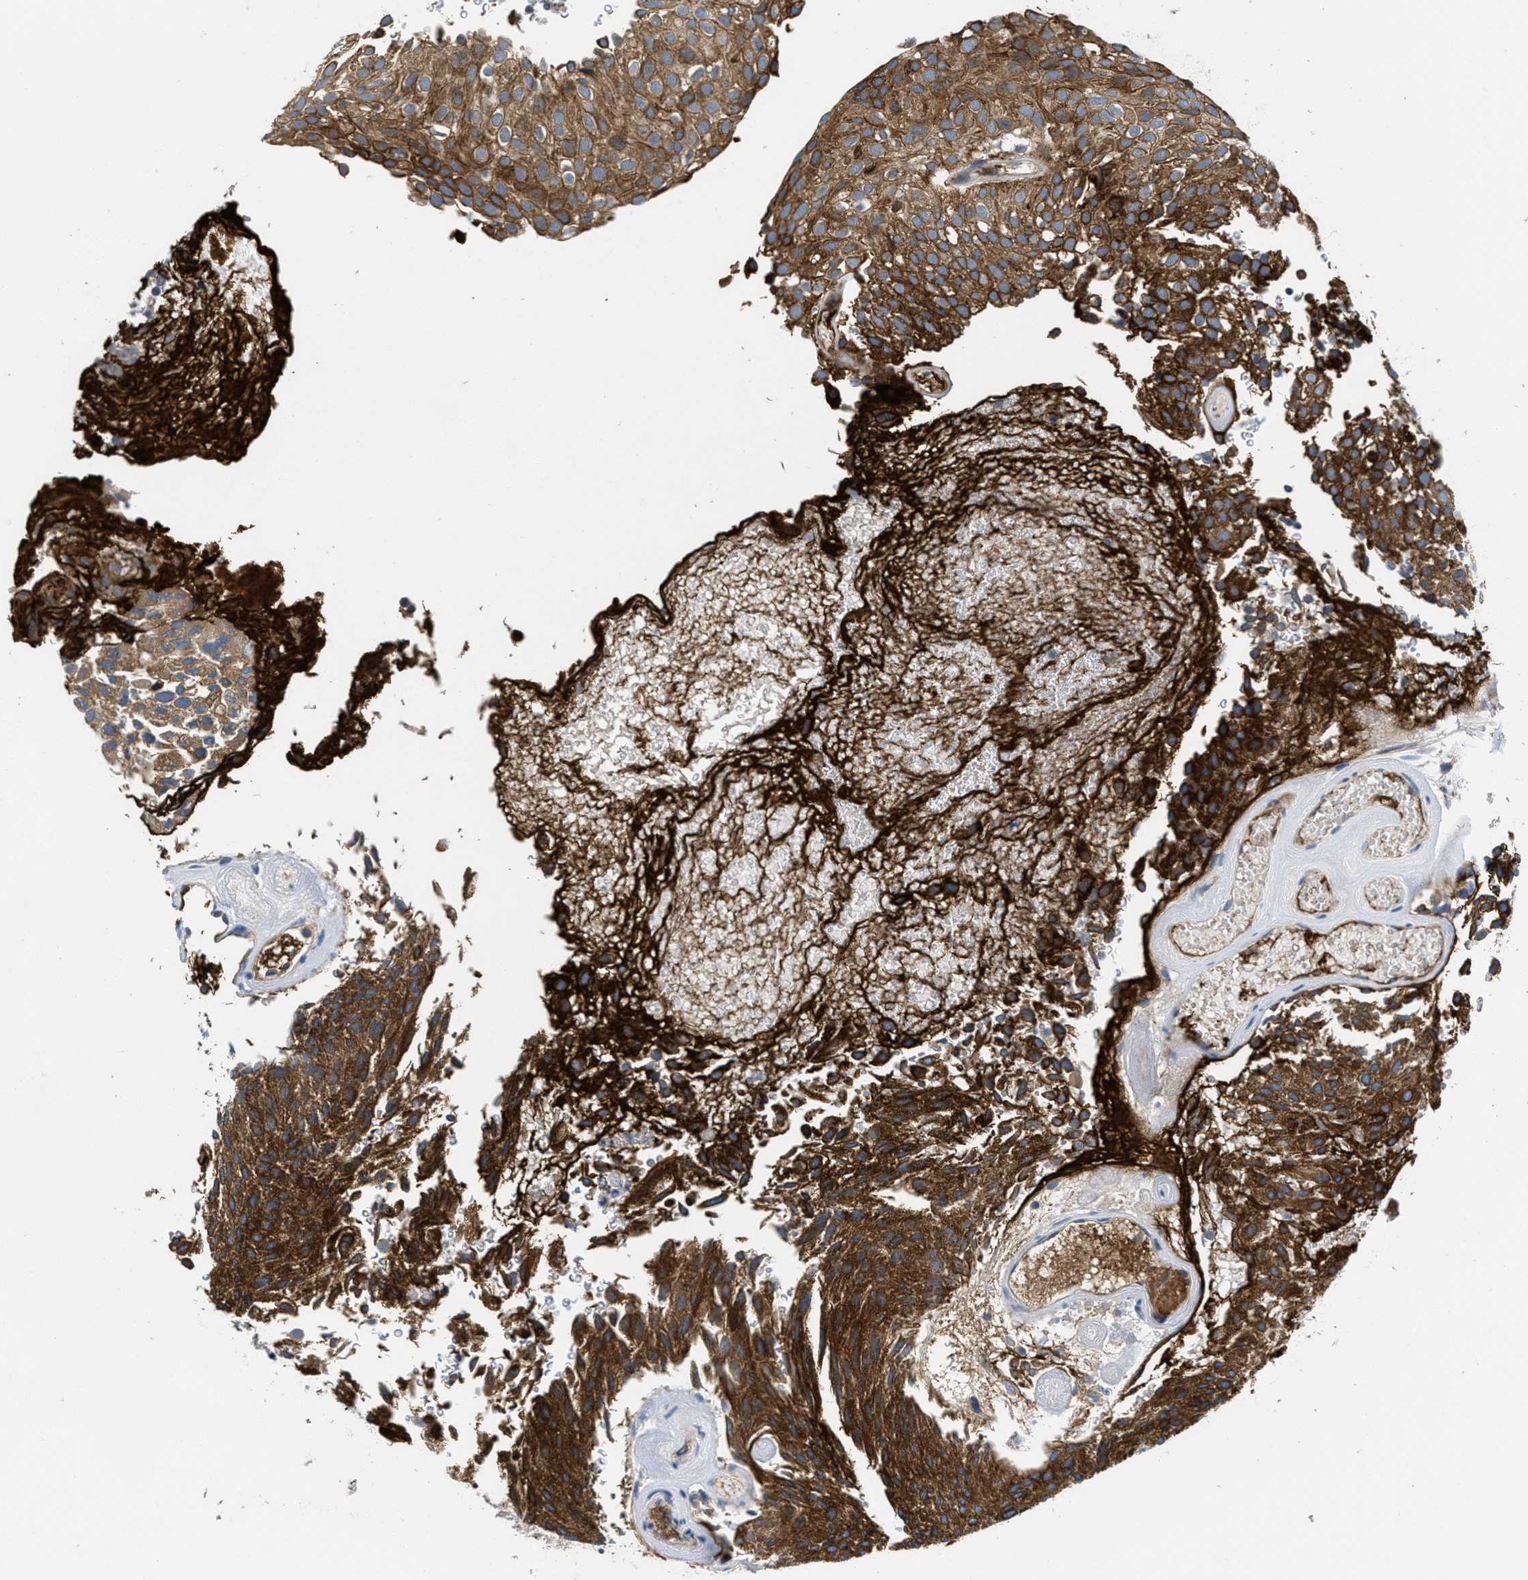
{"staining": {"intensity": "moderate", "quantity": ">75%", "location": "cytoplasmic/membranous"}, "tissue": "urothelial cancer", "cell_type": "Tumor cells", "image_type": "cancer", "snomed": [{"axis": "morphology", "description": "Urothelial carcinoma, Low grade"}, {"axis": "topography", "description": "Urinary bladder"}], "caption": "Urothelial carcinoma (low-grade) tissue displays moderate cytoplasmic/membranous positivity in approximately >75% of tumor cells, visualized by immunohistochemistry.", "gene": "ANGPT1", "patient": {"sex": "male", "age": 78}}